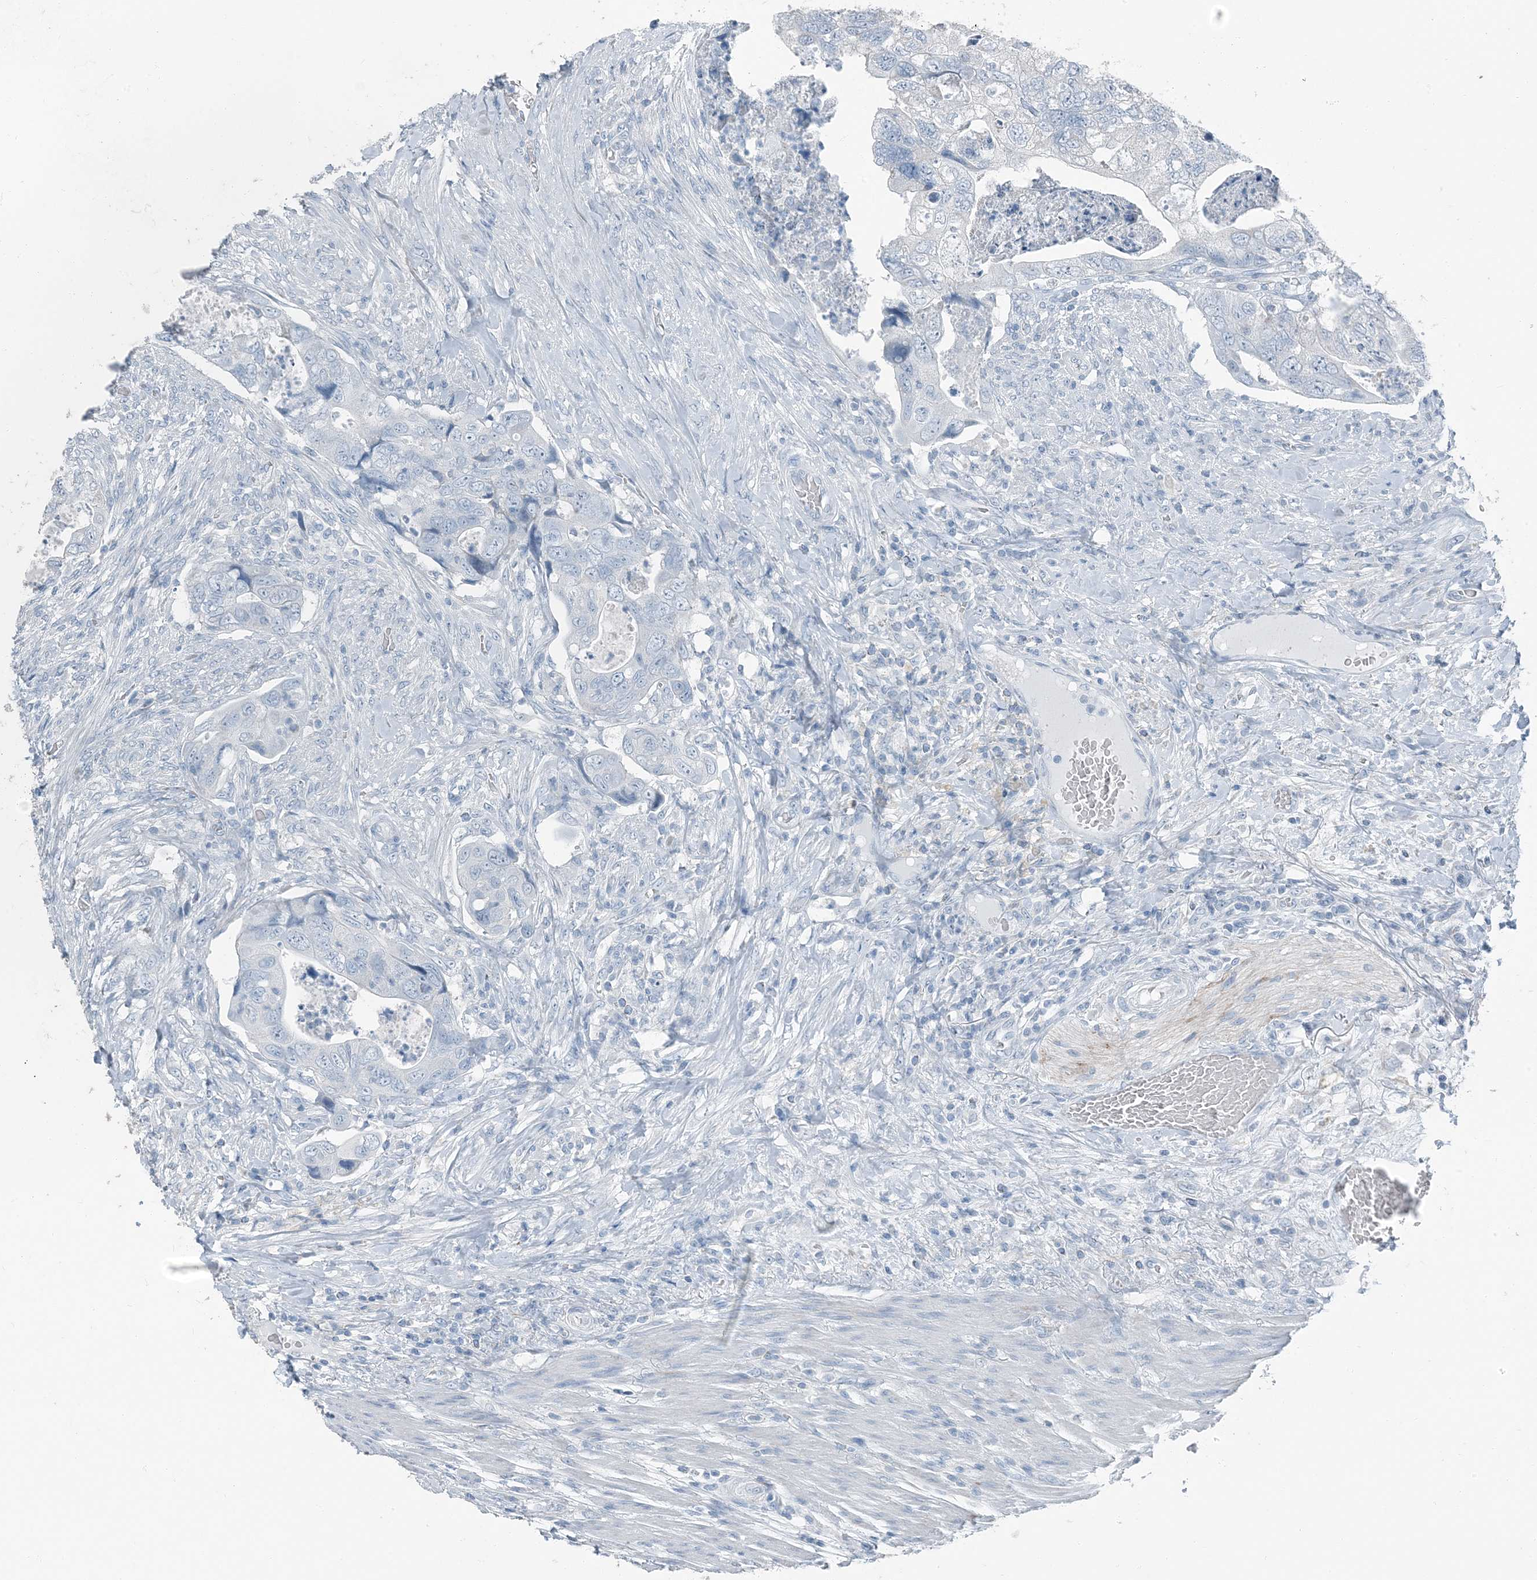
{"staining": {"intensity": "negative", "quantity": "none", "location": "none"}, "tissue": "colorectal cancer", "cell_type": "Tumor cells", "image_type": "cancer", "snomed": [{"axis": "morphology", "description": "Adenocarcinoma, NOS"}, {"axis": "topography", "description": "Rectum"}], "caption": "Colorectal cancer was stained to show a protein in brown. There is no significant expression in tumor cells.", "gene": "FAM162A", "patient": {"sex": "male", "age": 63}}